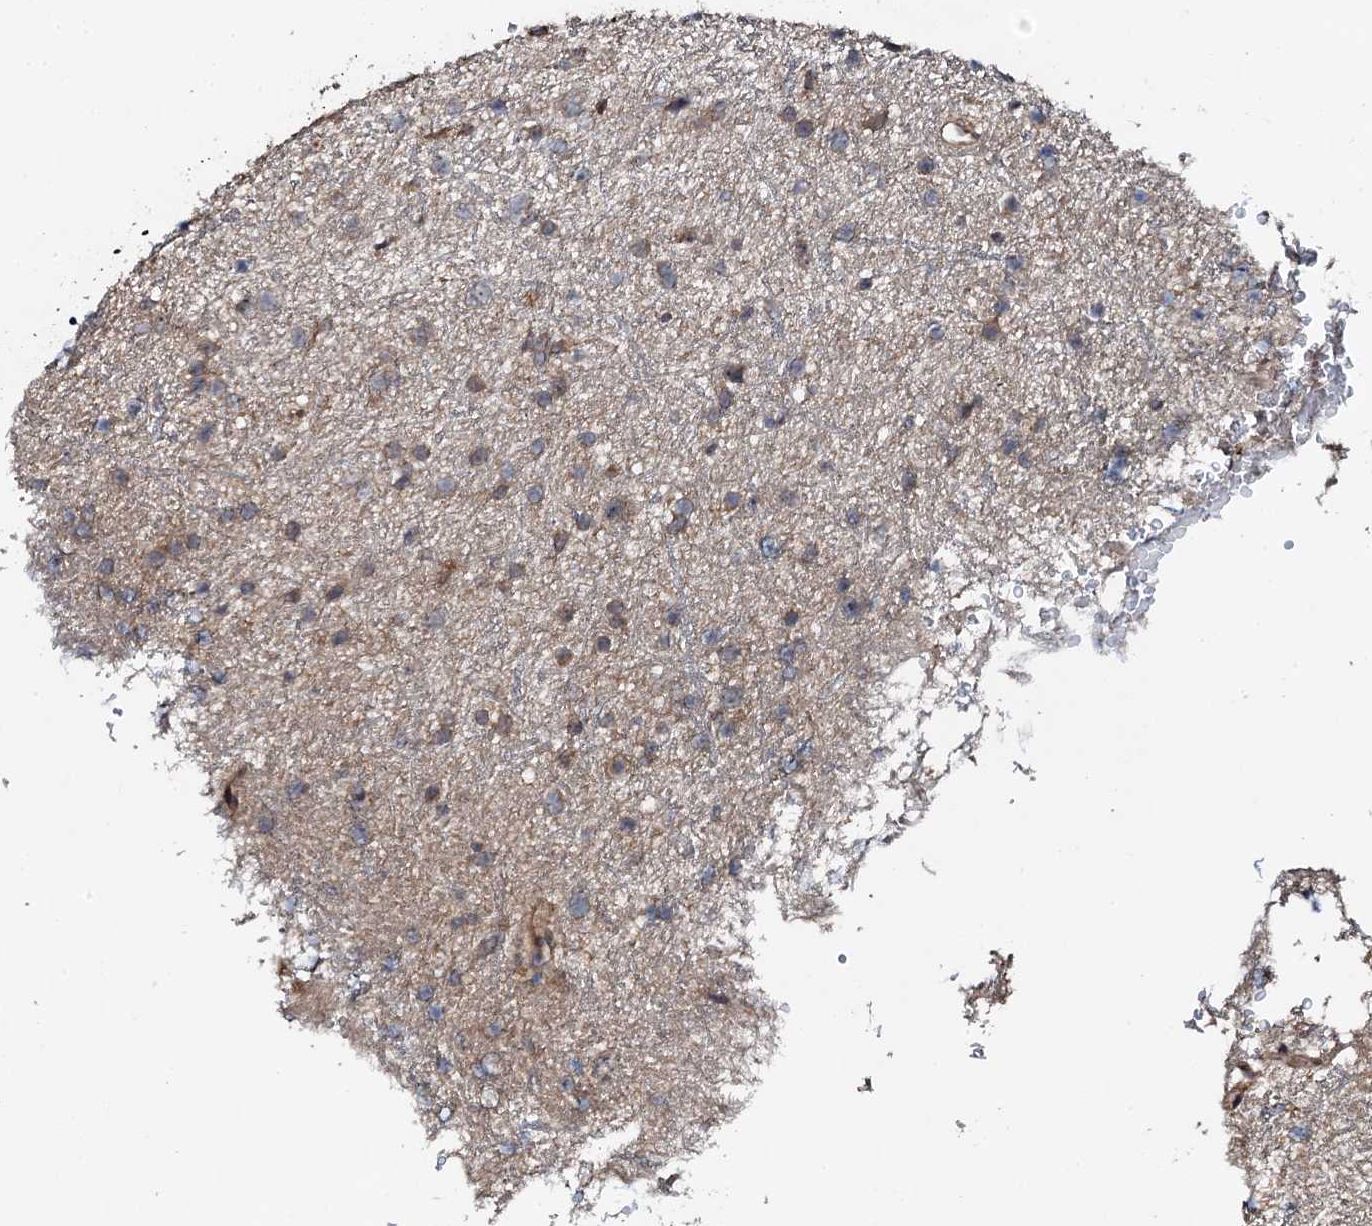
{"staining": {"intensity": "moderate", "quantity": "25%-75%", "location": "cytoplasmic/membranous"}, "tissue": "glioma", "cell_type": "Tumor cells", "image_type": "cancer", "snomed": [{"axis": "morphology", "description": "Glioma, malignant, Low grade"}, {"axis": "topography", "description": "Cerebral cortex"}], "caption": "Immunohistochemistry (IHC) of human glioma demonstrates medium levels of moderate cytoplasmic/membranous staining in approximately 25%-75% of tumor cells. Using DAB (3,3'-diaminobenzidine) (brown) and hematoxylin (blue) stains, captured at high magnification using brightfield microscopy.", "gene": "FLYWCH1", "patient": {"sex": "female", "age": 39}}